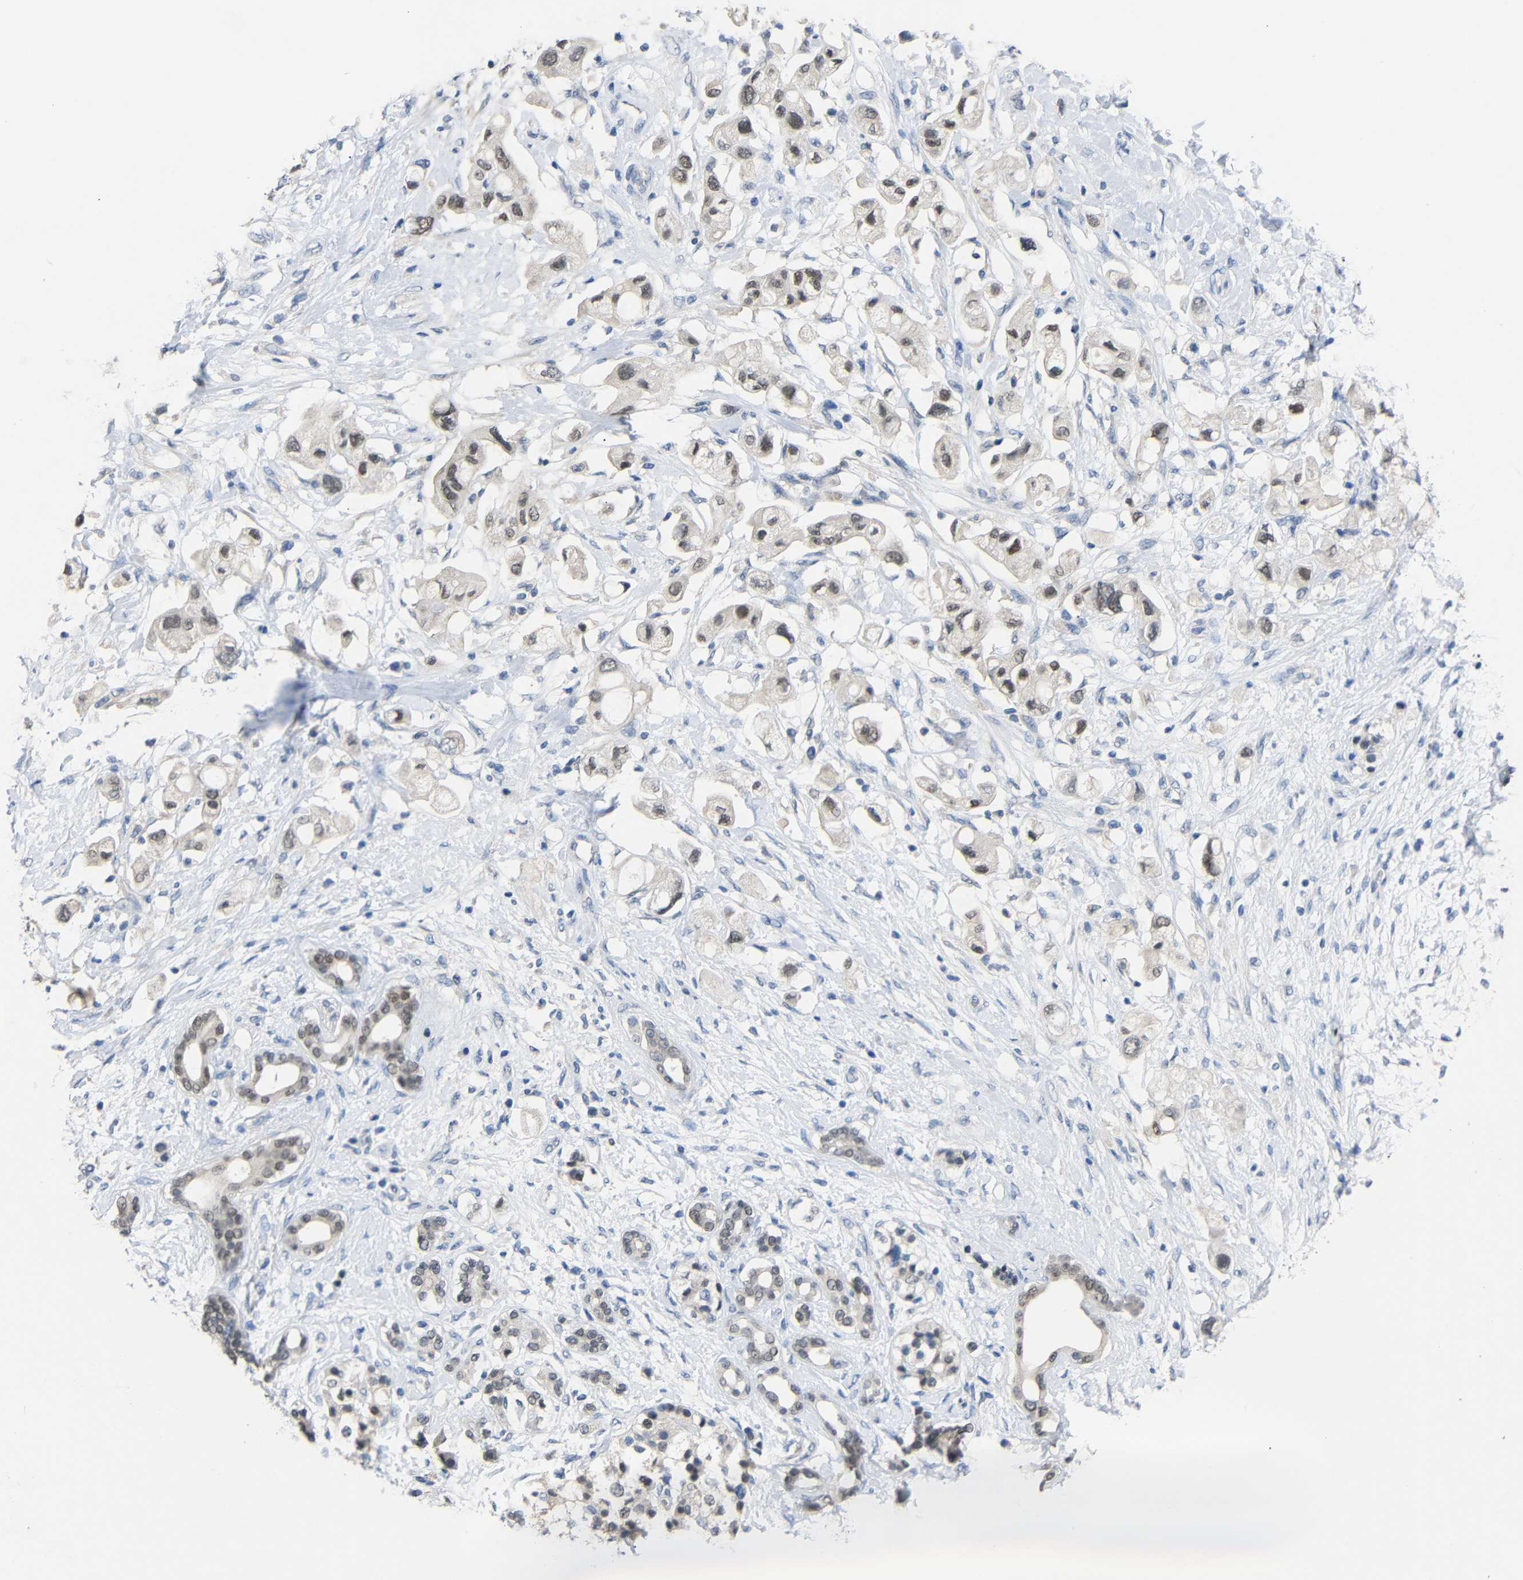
{"staining": {"intensity": "moderate", "quantity": ">75%", "location": "nuclear"}, "tissue": "pancreatic cancer", "cell_type": "Tumor cells", "image_type": "cancer", "snomed": [{"axis": "morphology", "description": "Adenocarcinoma, NOS"}, {"axis": "topography", "description": "Pancreas"}], "caption": "Tumor cells reveal moderate nuclear staining in about >75% of cells in pancreatic cancer (adenocarcinoma).", "gene": "HNF1A", "patient": {"sex": "female", "age": 56}}